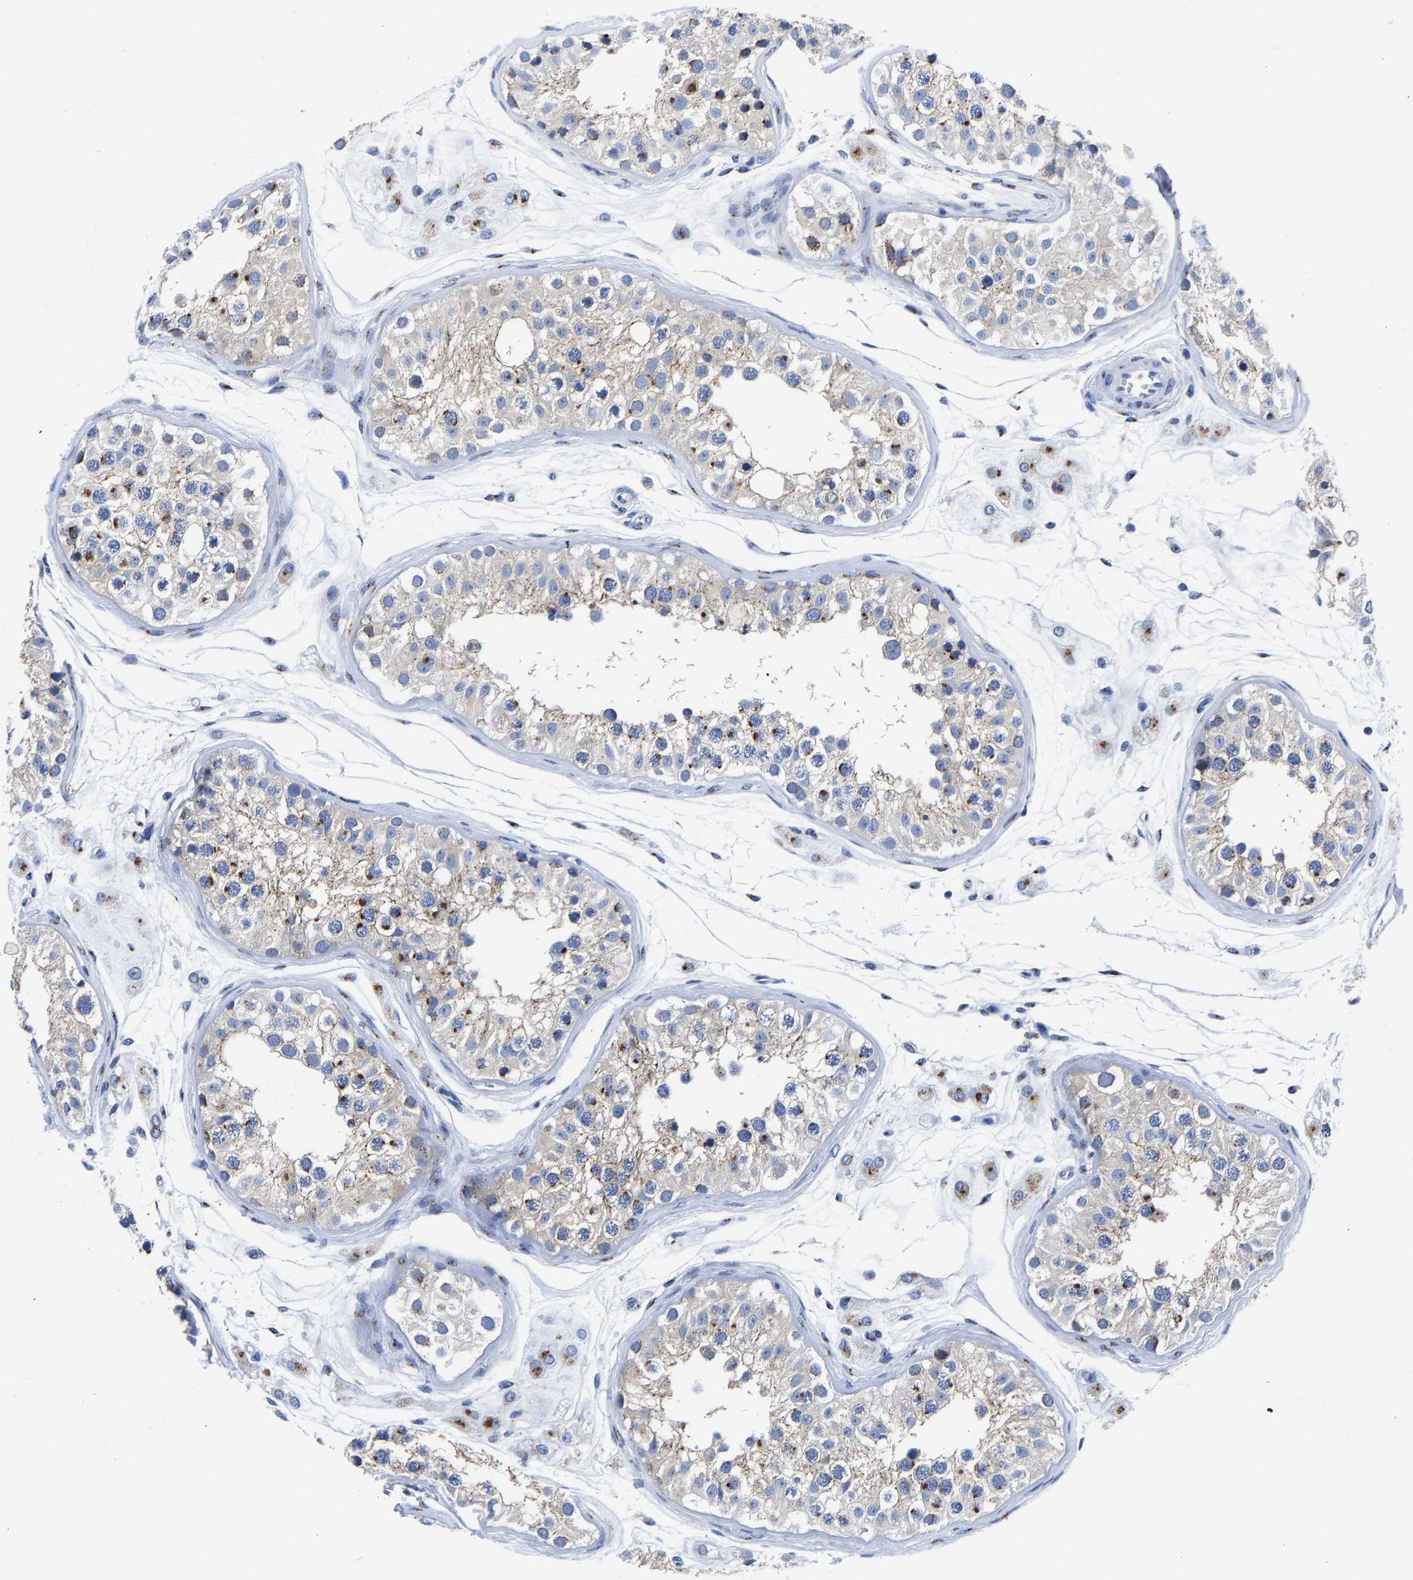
{"staining": {"intensity": "moderate", "quantity": "25%-75%", "location": "cytoplasmic/membranous"}, "tissue": "testis", "cell_type": "Cells in seminiferous ducts", "image_type": "normal", "snomed": [{"axis": "morphology", "description": "Normal tissue, NOS"}, {"axis": "morphology", "description": "Adenocarcinoma, metastatic, NOS"}, {"axis": "topography", "description": "Testis"}], "caption": "High-power microscopy captured an immunohistochemistry image of normal testis, revealing moderate cytoplasmic/membranous positivity in about 25%-75% of cells in seminiferous ducts.", "gene": "TMEM87A", "patient": {"sex": "male", "age": 26}}